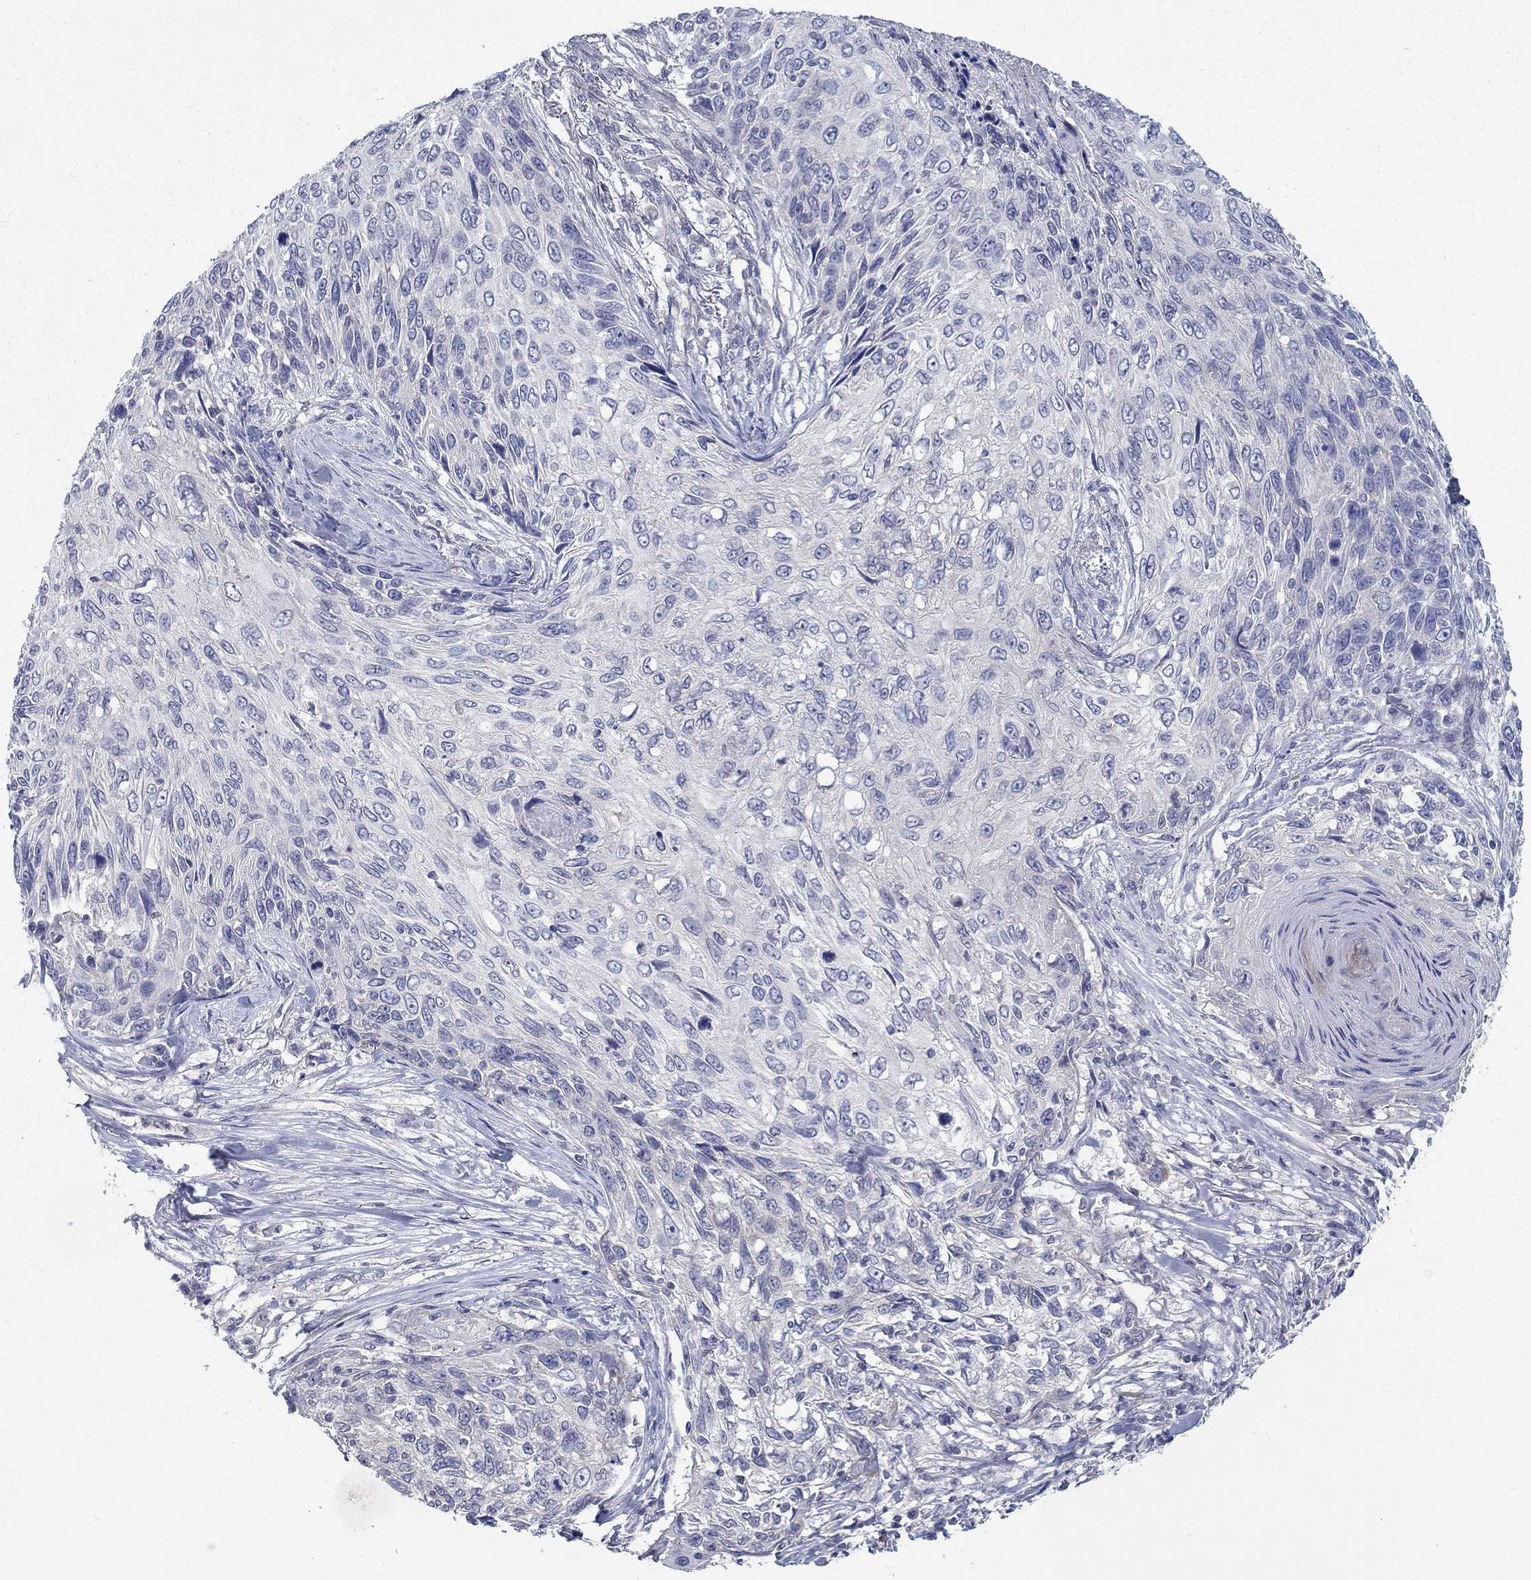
{"staining": {"intensity": "negative", "quantity": "none", "location": "none"}, "tissue": "skin cancer", "cell_type": "Tumor cells", "image_type": "cancer", "snomed": [{"axis": "morphology", "description": "Squamous cell carcinoma, NOS"}, {"axis": "topography", "description": "Skin"}], "caption": "Immunohistochemistry (IHC) of human skin cancer (squamous cell carcinoma) displays no positivity in tumor cells. (Stains: DAB (3,3'-diaminobenzidine) immunohistochemistry (IHC) with hematoxylin counter stain, Microscopy: brightfield microscopy at high magnification).", "gene": "ERMP1", "patient": {"sex": "male", "age": 92}}